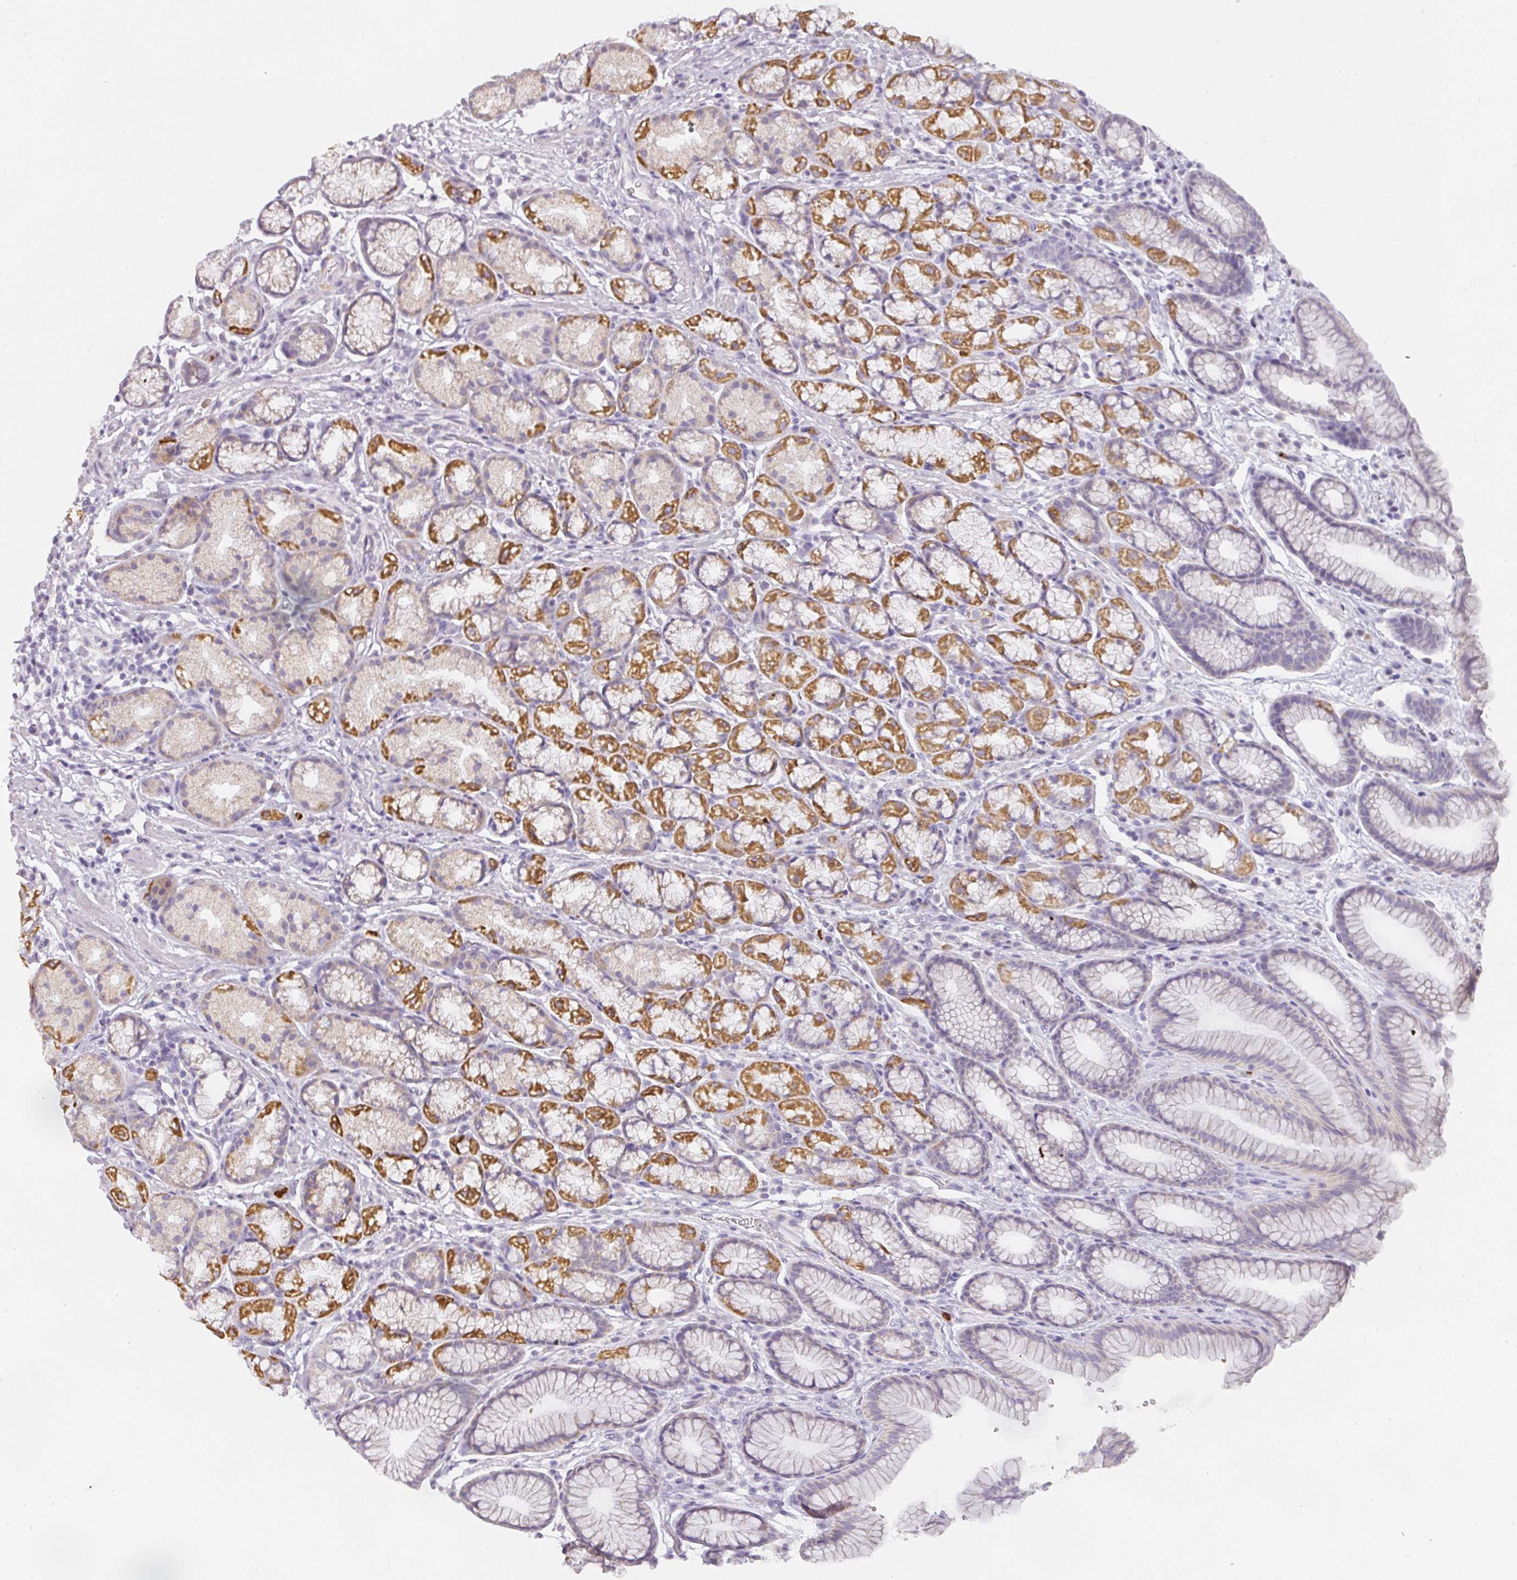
{"staining": {"intensity": "moderate", "quantity": "25%-75%", "location": "cytoplasmic/membranous"}, "tissue": "stomach", "cell_type": "Glandular cells", "image_type": "normal", "snomed": [{"axis": "morphology", "description": "Normal tissue, NOS"}, {"axis": "topography", "description": "Stomach, lower"}], "caption": "Glandular cells exhibit medium levels of moderate cytoplasmic/membranous positivity in about 25%-75% of cells in benign stomach. The staining was performed using DAB (3,3'-diaminobenzidine), with brown indicating positive protein expression. Nuclei are stained blue with hematoxylin.", "gene": "CAMP", "patient": {"sex": "male", "age": 67}}